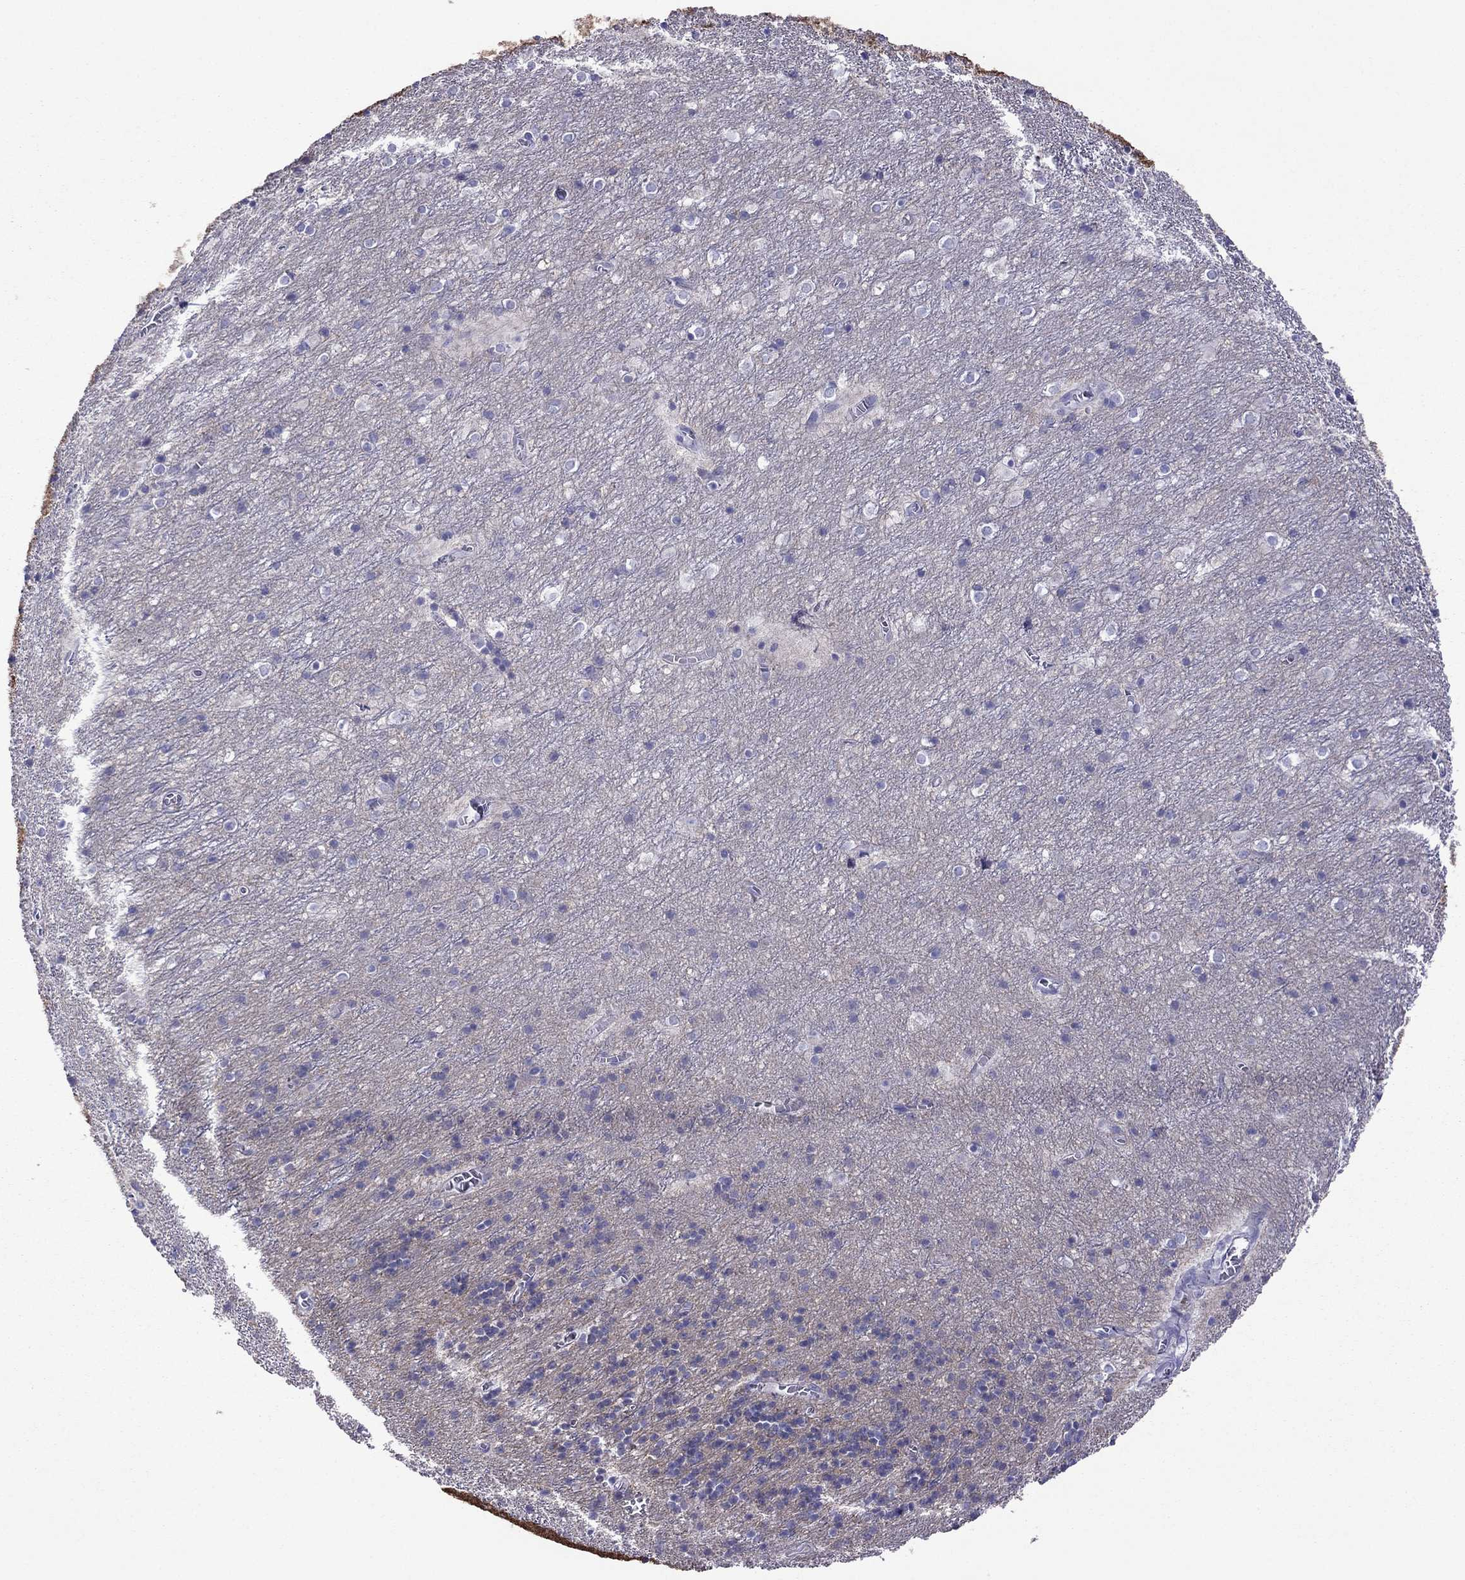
{"staining": {"intensity": "negative", "quantity": "none", "location": "none"}, "tissue": "cerebellum", "cell_type": "Cells in granular layer", "image_type": "normal", "snomed": [{"axis": "morphology", "description": "Normal tissue, NOS"}, {"axis": "topography", "description": "Cerebellum"}], "caption": "Immunohistochemical staining of unremarkable human cerebellum shows no significant expression in cells in granular layer.", "gene": "PCDHA6", "patient": {"sex": "male", "age": 70}}